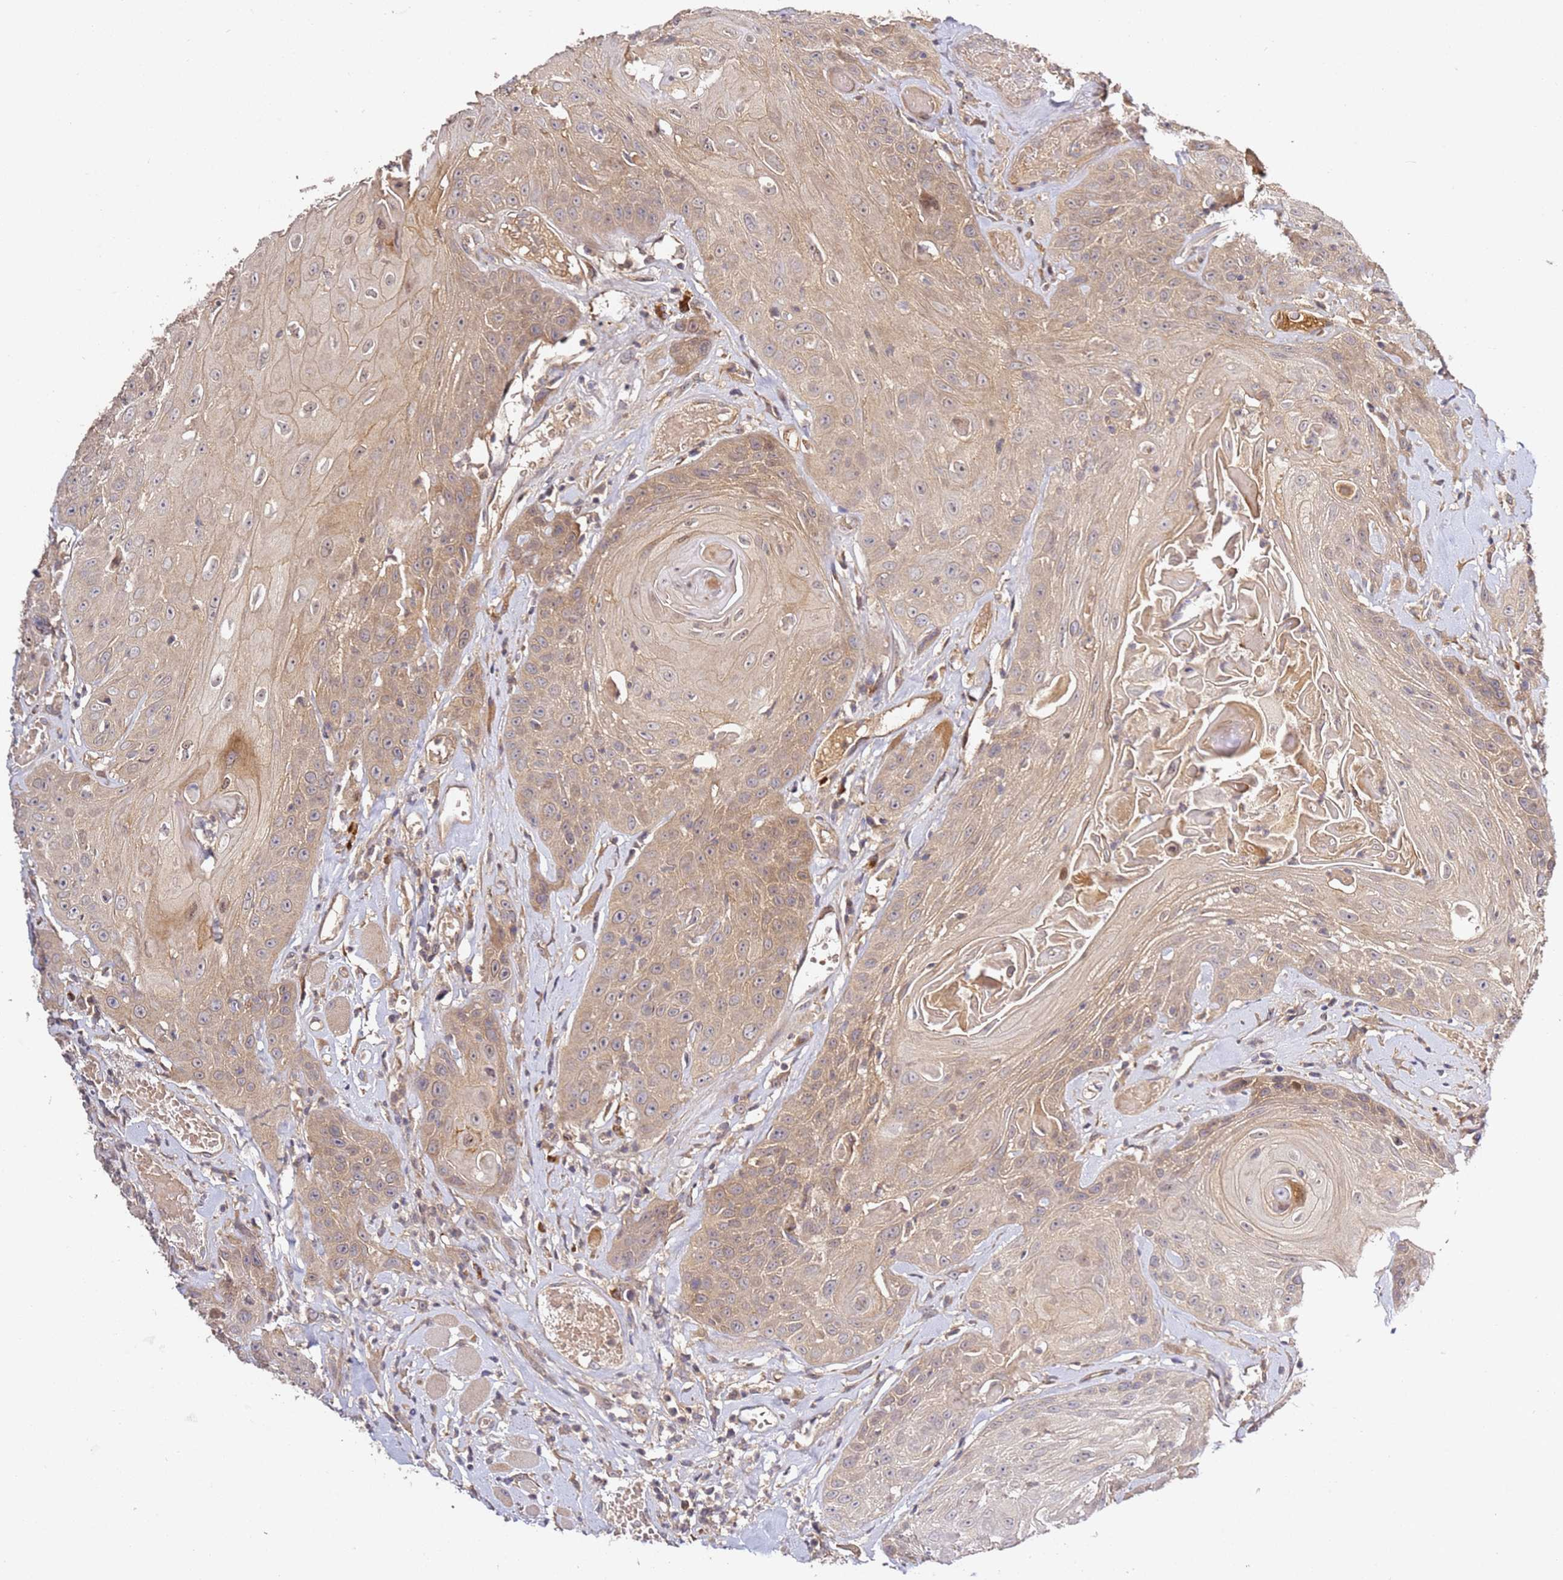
{"staining": {"intensity": "moderate", "quantity": ">75%", "location": "cytoplasmic/membranous"}, "tissue": "head and neck cancer", "cell_type": "Tumor cells", "image_type": "cancer", "snomed": [{"axis": "morphology", "description": "Squamous cell carcinoma, NOS"}, {"axis": "topography", "description": "Head-Neck"}], "caption": "Human head and neck squamous cell carcinoma stained with a brown dye shows moderate cytoplasmic/membranous positive staining in about >75% of tumor cells.", "gene": "OSBPL2", "patient": {"sex": "female", "age": 59}}